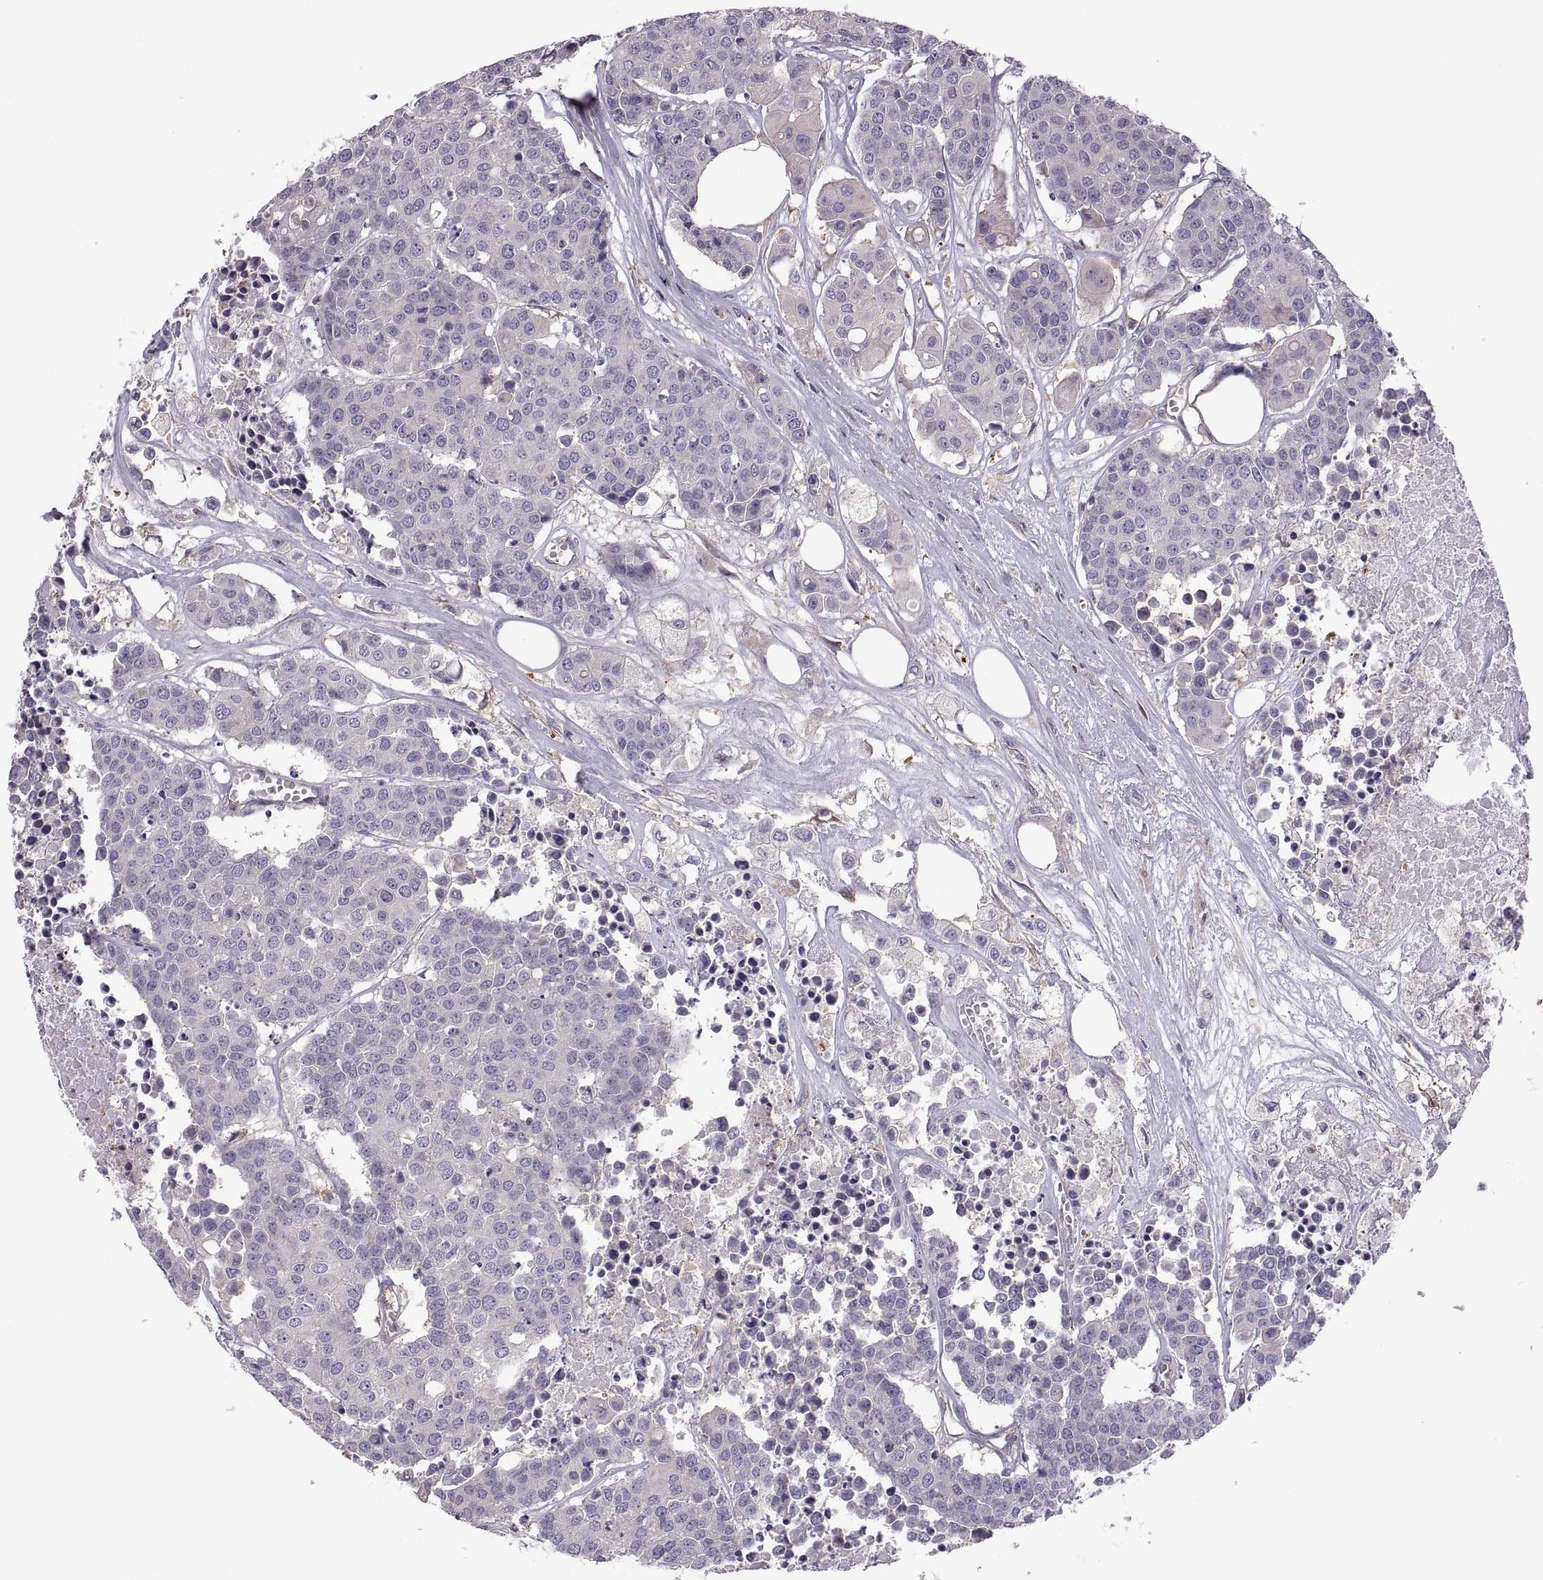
{"staining": {"intensity": "negative", "quantity": "none", "location": "none"}, "tissue": "carcinoid", "cell_type": "Tumor cells", "image_type": "cancer", "snomed": [{"axis": "morphology", "description": "Carcinoid, malignant, NOS"}, {"axis": "topography", "description": "Colon"}], "caption": "Immunohistochemistry histopathology image of neoplastic tissue: human carcinoid stained with DAB (3,3'-diaminobenzidine) displays no significant protein expression in tumor cells.", "gene": "SPATA32", "patient": {"sex": "male", "age": 81}}